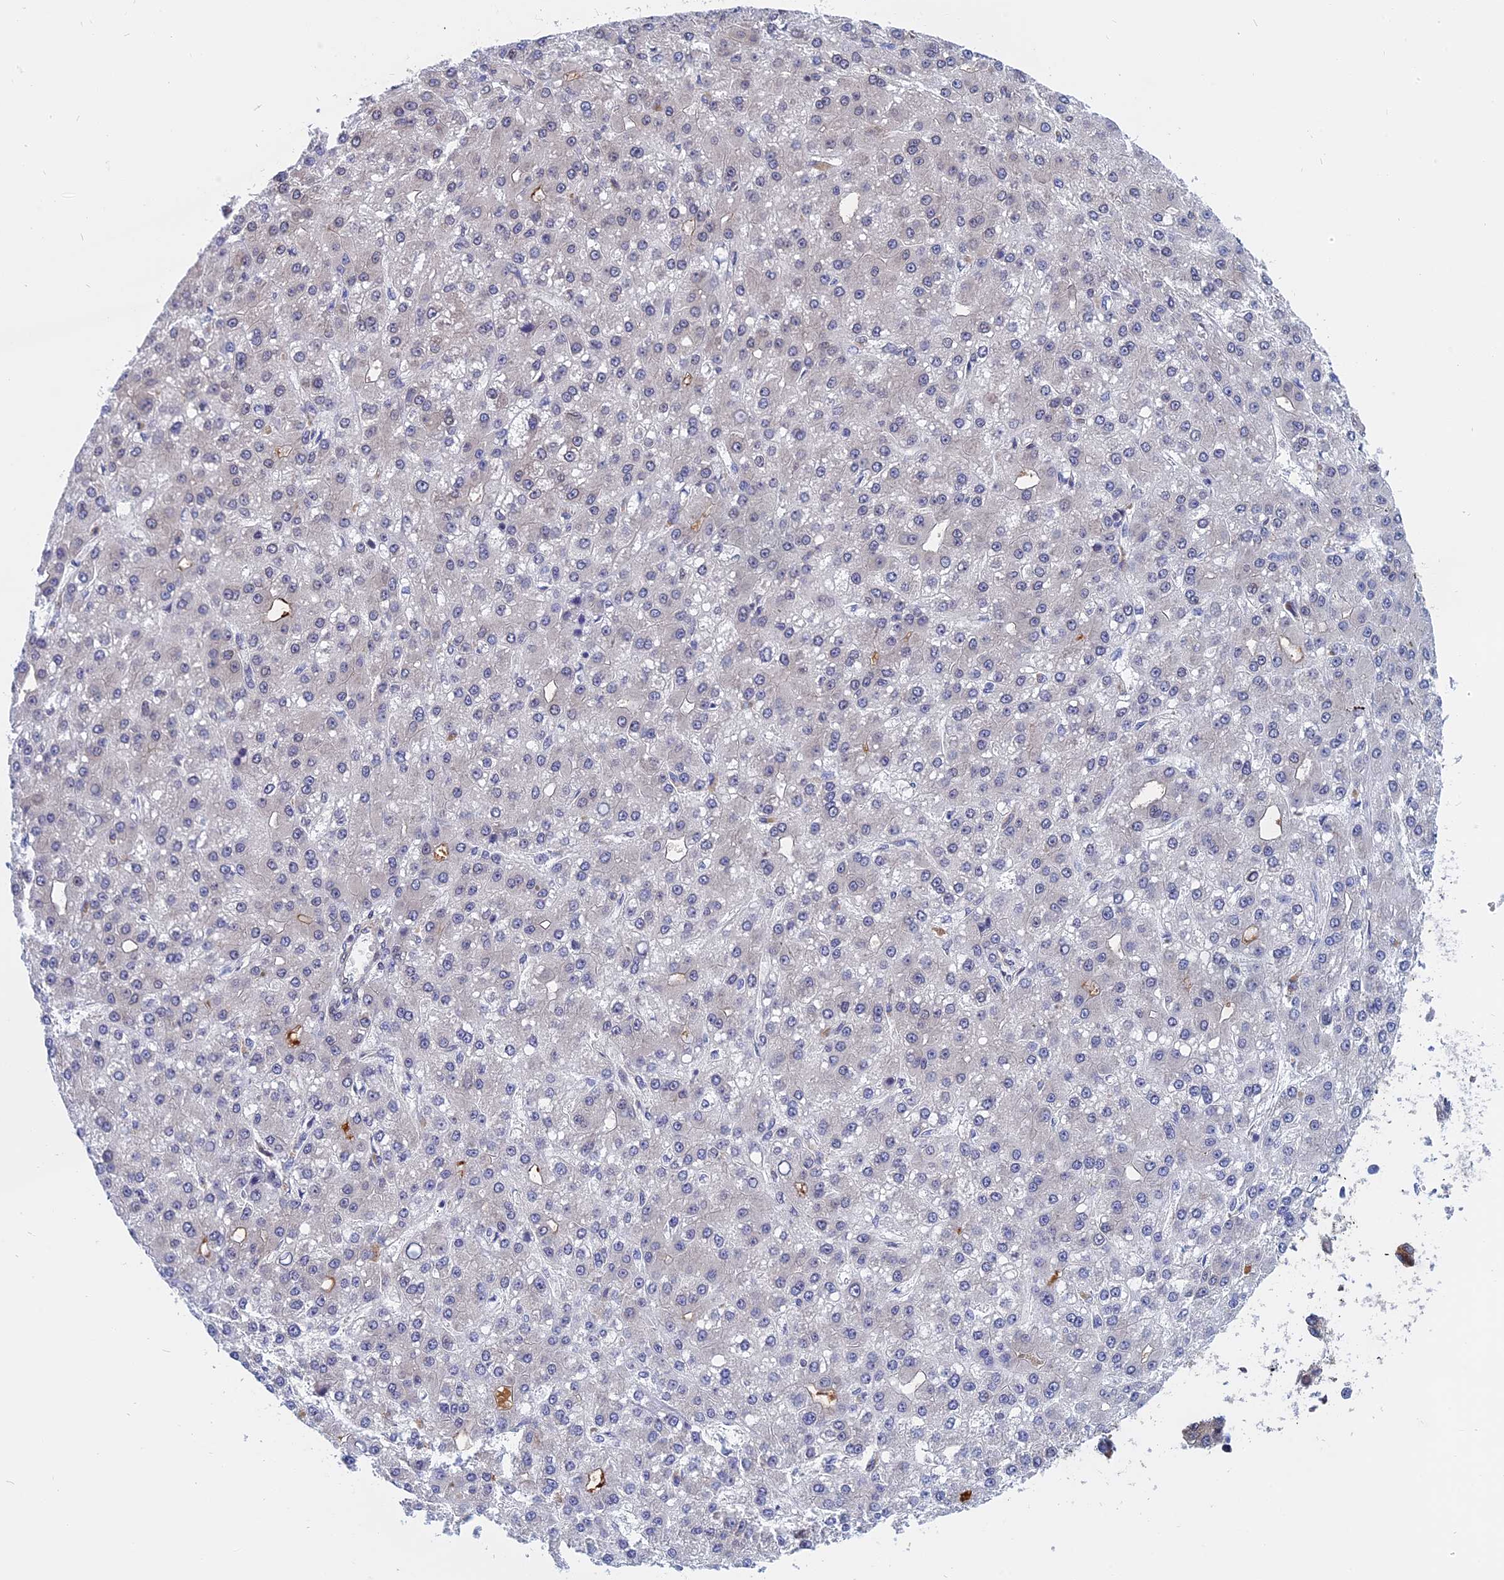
{"staining": {"intensity": "negative", "quantity": "none", "location": "none"}, "tissue": "liver cancer", "cell_type": "Tumor cells", "image_type": "cancer", "snomed": [{"axis": "morphology", "description": "Carcinoma, Hepatocellular, NOS"}, {"axis": "topography", "description": "Liver"}], "caption": "This is a histopathology image of IHC staining of liver hepatocellular carcinoma, which shows no expression in tumor cells.", "gene": "NAA10", "patient": {"sex": "male", "age": 67}}